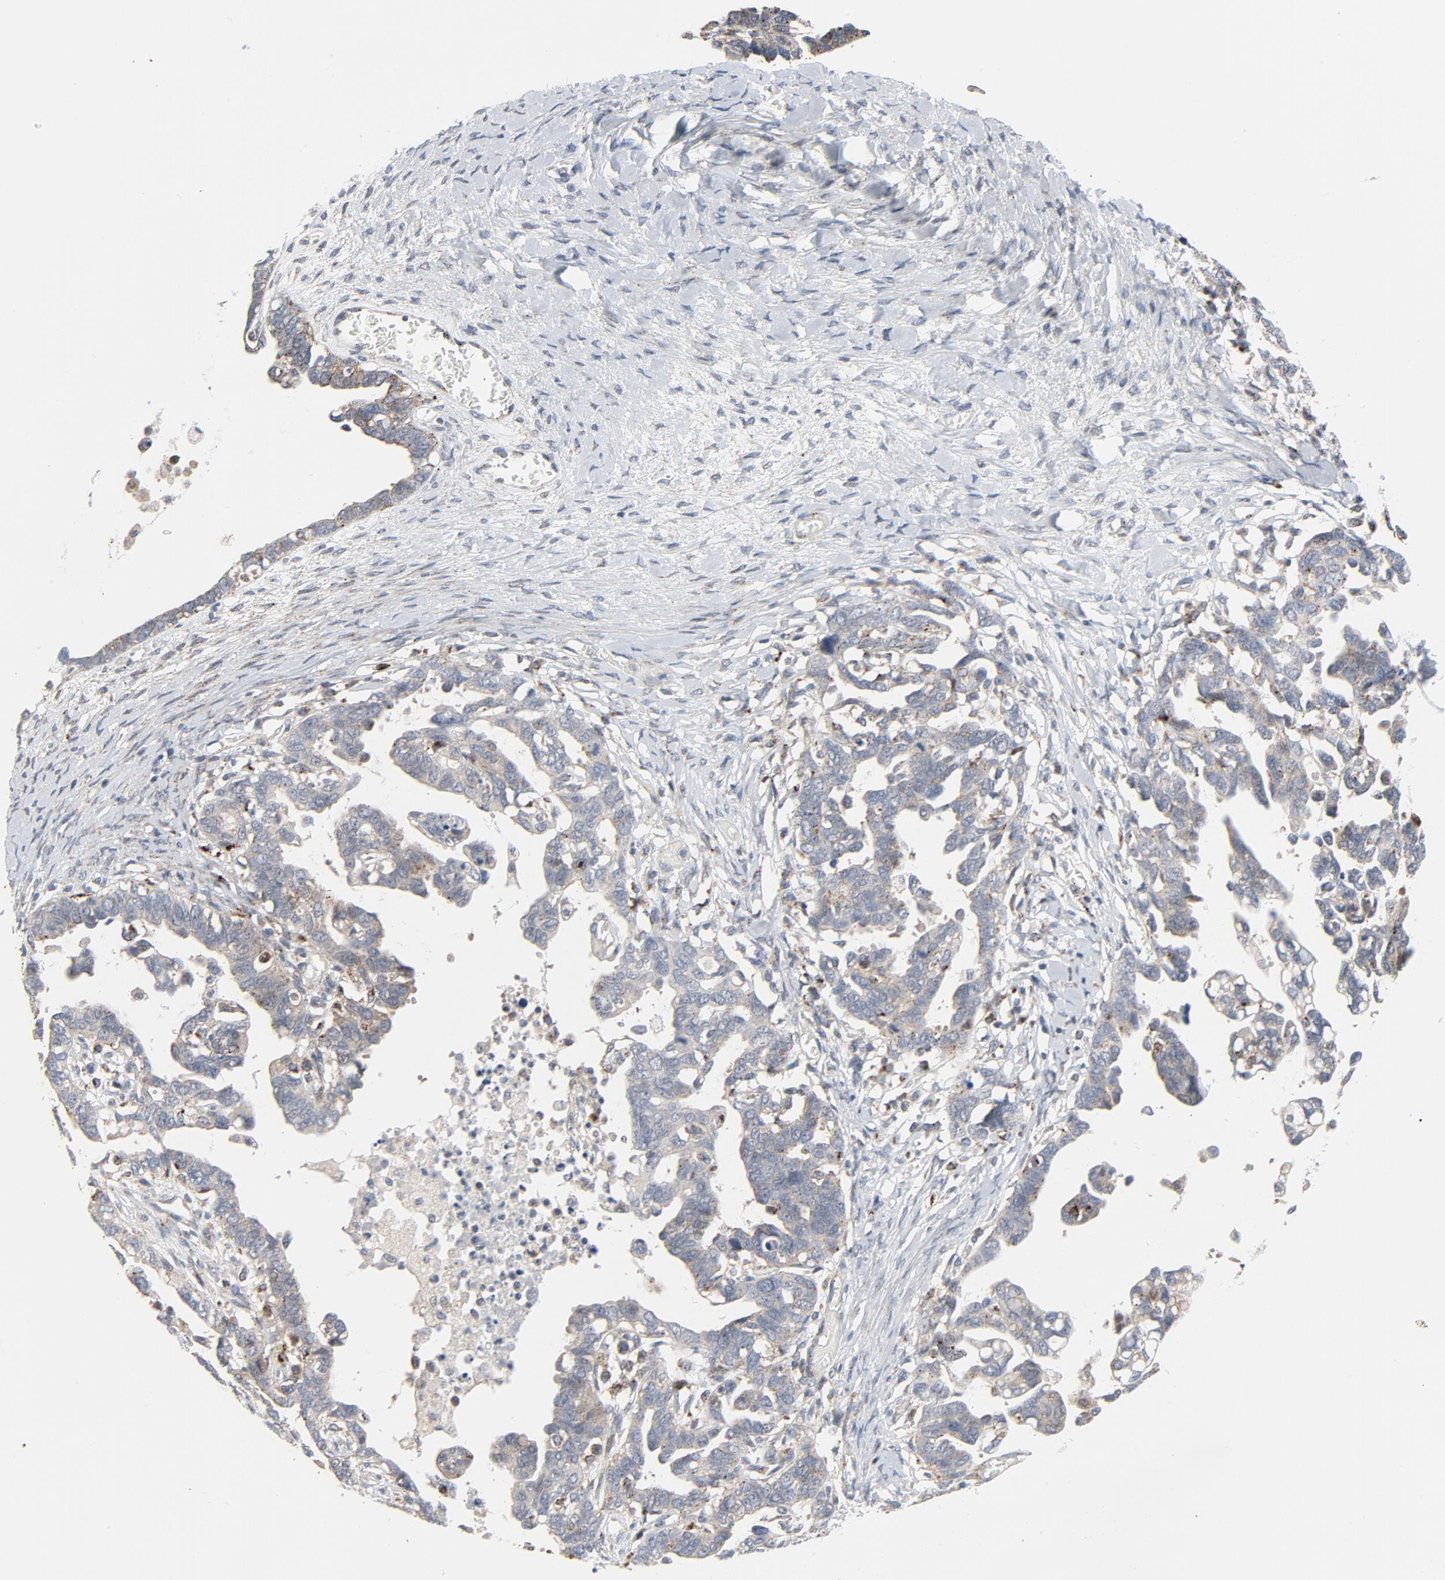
{"staining": {"intensity": "strong", "quantity": "25%-75%", "location": "cytoplasmic/membranous"}, "tissue": "ovarian cancer", "cell_type": "Tumor cells", "image_type": "cancer", "snomed": [{"axis": "morphology", "description": "Cystadenocarcinoma, mucinous, NOS"}, {"axis": "topography", "description": "Ovary"}], "caption": "Immunohistochemistry (DAB (3,3'-diaminobenzidine)) staining of human ovarian mucinous cystadenocarcinoma exhibits strong cytoplasmic/membranous protein expression in approximately 25%-75% of tumor cells.", "gene": "AKT2", "patient": {"sex": "female", "age": 39}}